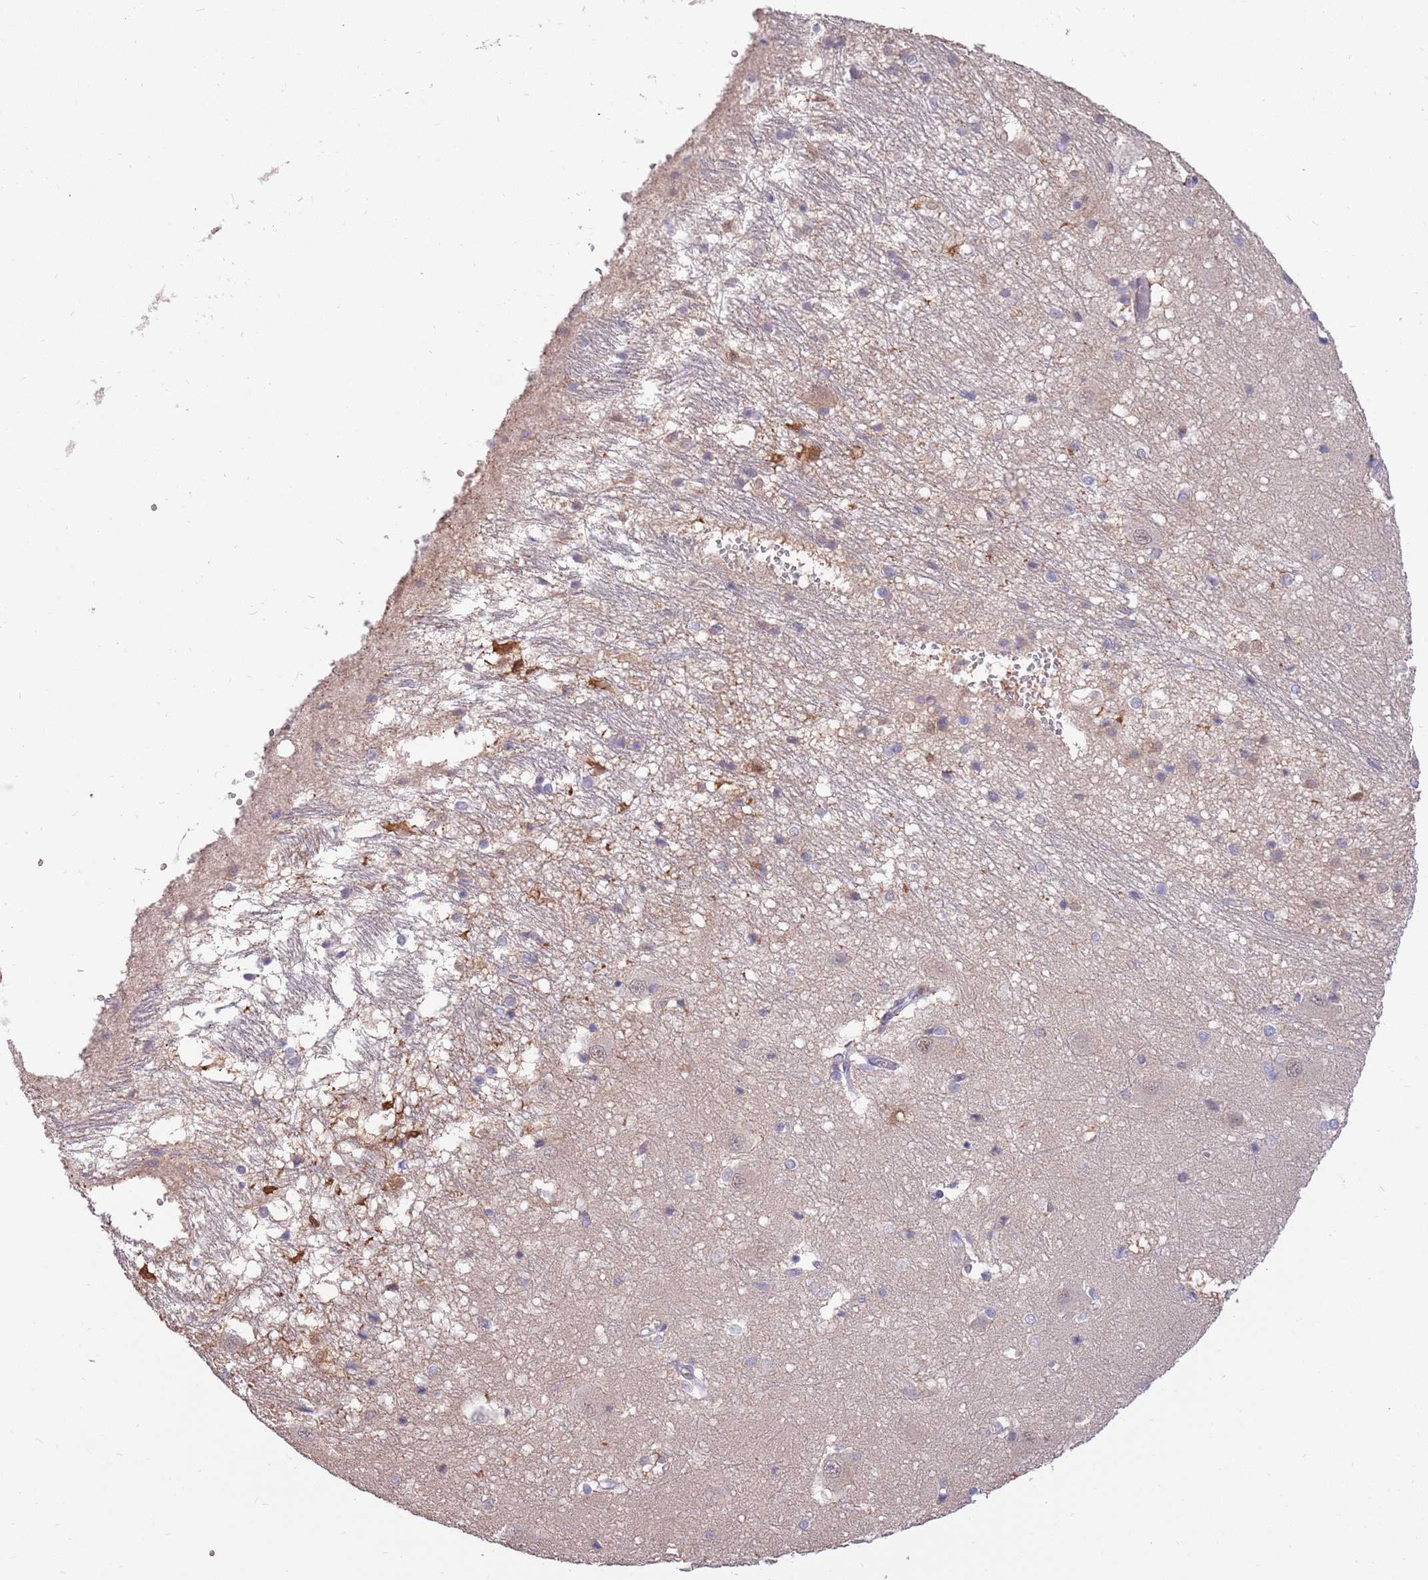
{"staining": {"intensity": "negative", "quantity": "none", "location": "none"}, "tissue": "caudate", "cell_type": "Glial cells", "image_type": "normal", "snomed": [{"axis": "morphology", "description": "Normal tissue, NOS"}, {"axis": "topography", "description": "Lateral ventricle wall"}], "caption": "The micrograph reveals no staining of glial cells in unremarkable caudate.", "gene": "AP5S1", "patient": {"sex": "male", "age": 37}}